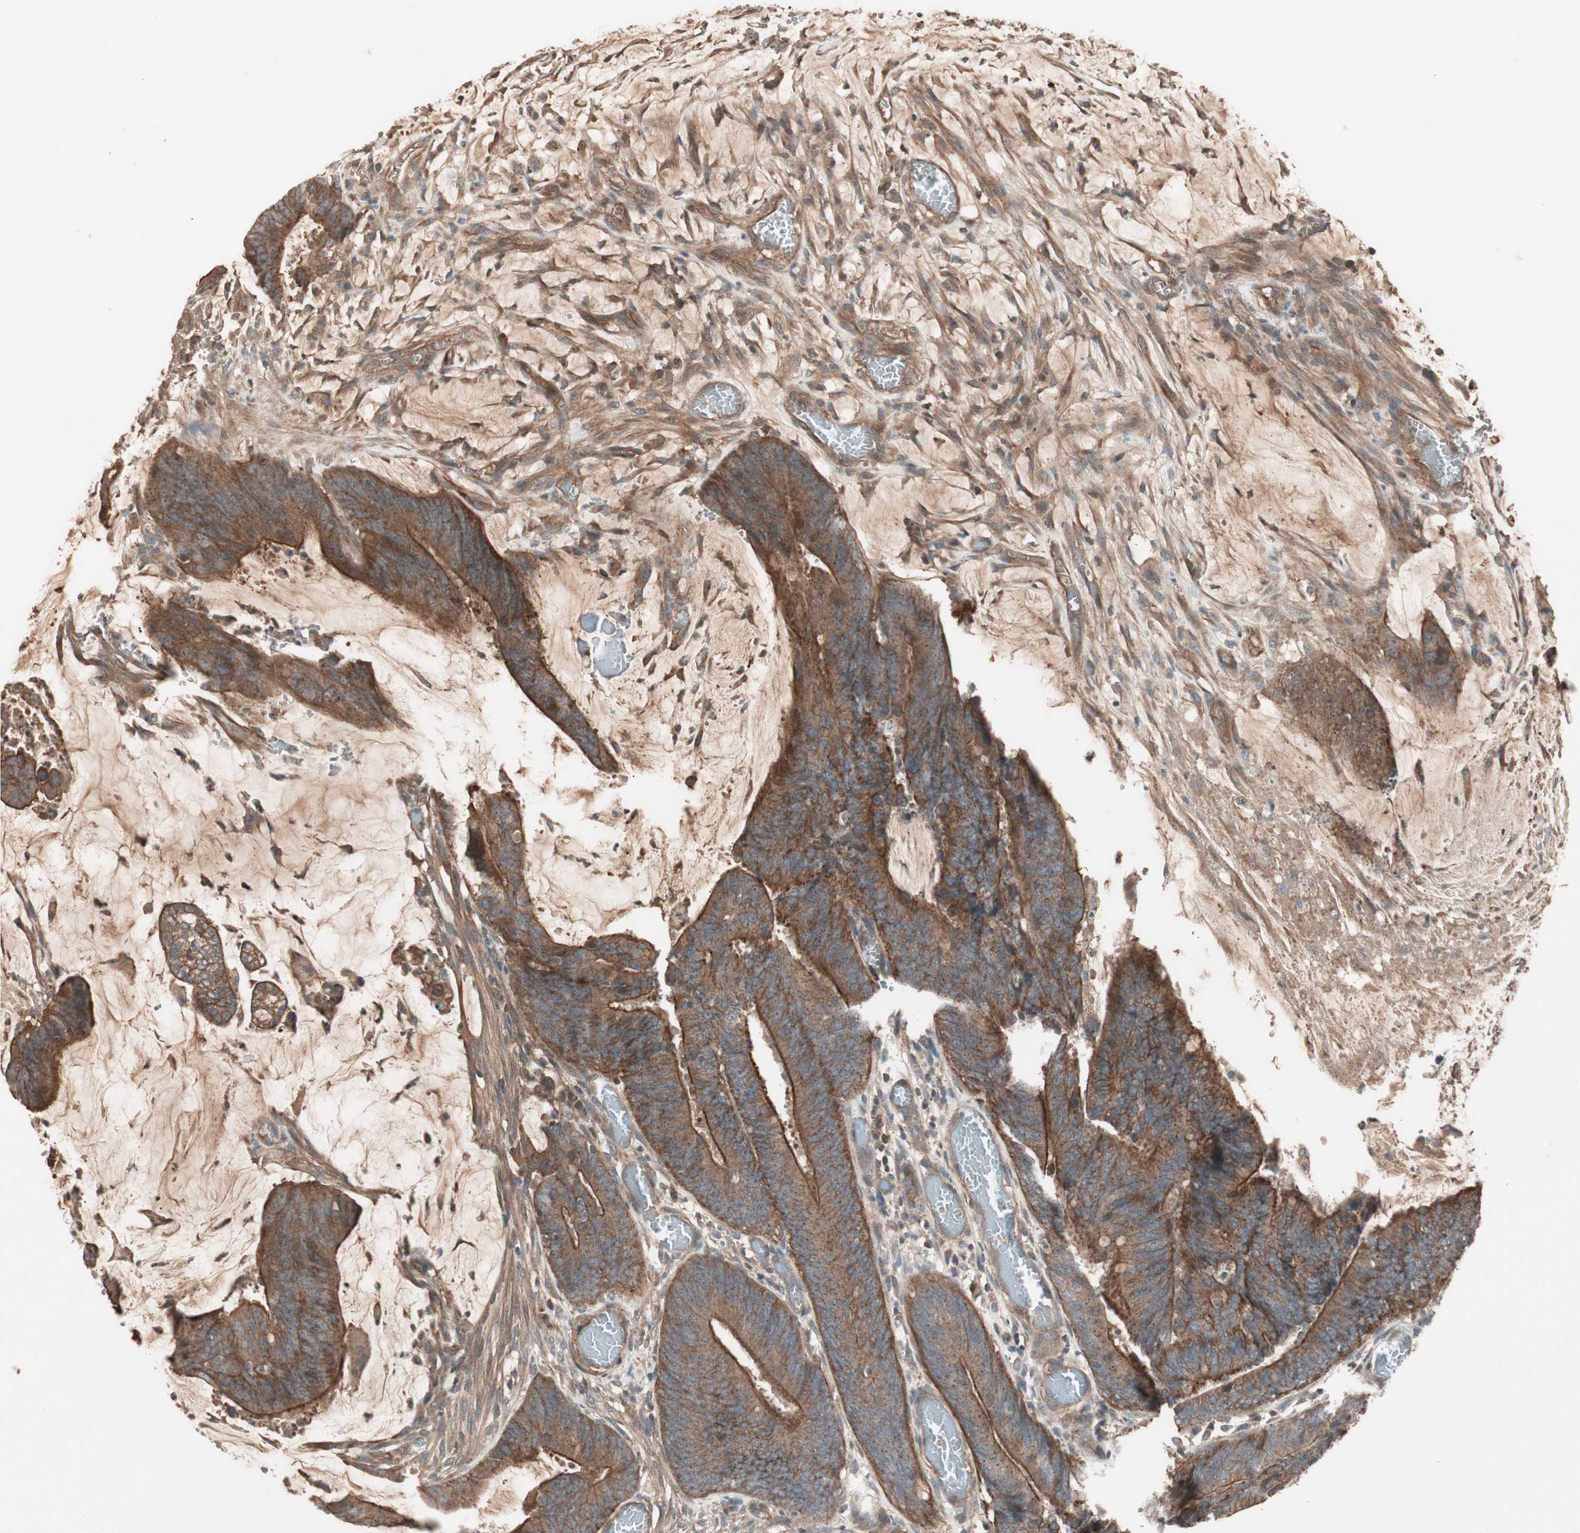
{"staining": {"intensity": "strong", "quantity": ">75%", "location": "cytoplasmic/membranous"}, "tissue": "colorectal cancer", "cell_type": "Tumor cells", "image_type": "cancer", "snomed": [{"axis": "morphology", "description": "Adenocarcinoma, NOS"}, {"axis": "topography", "description": "Rectum"}], "caption": "High-power microscopy captured an immunohistochemistry micrograph of colorectal cancer (adenocarcinoma), revealing strong cytoplasmic/membranous staining in about >75% of tumor cells.", "gene": "TFPI", "patient": {"sex": "female", "age": 66}}